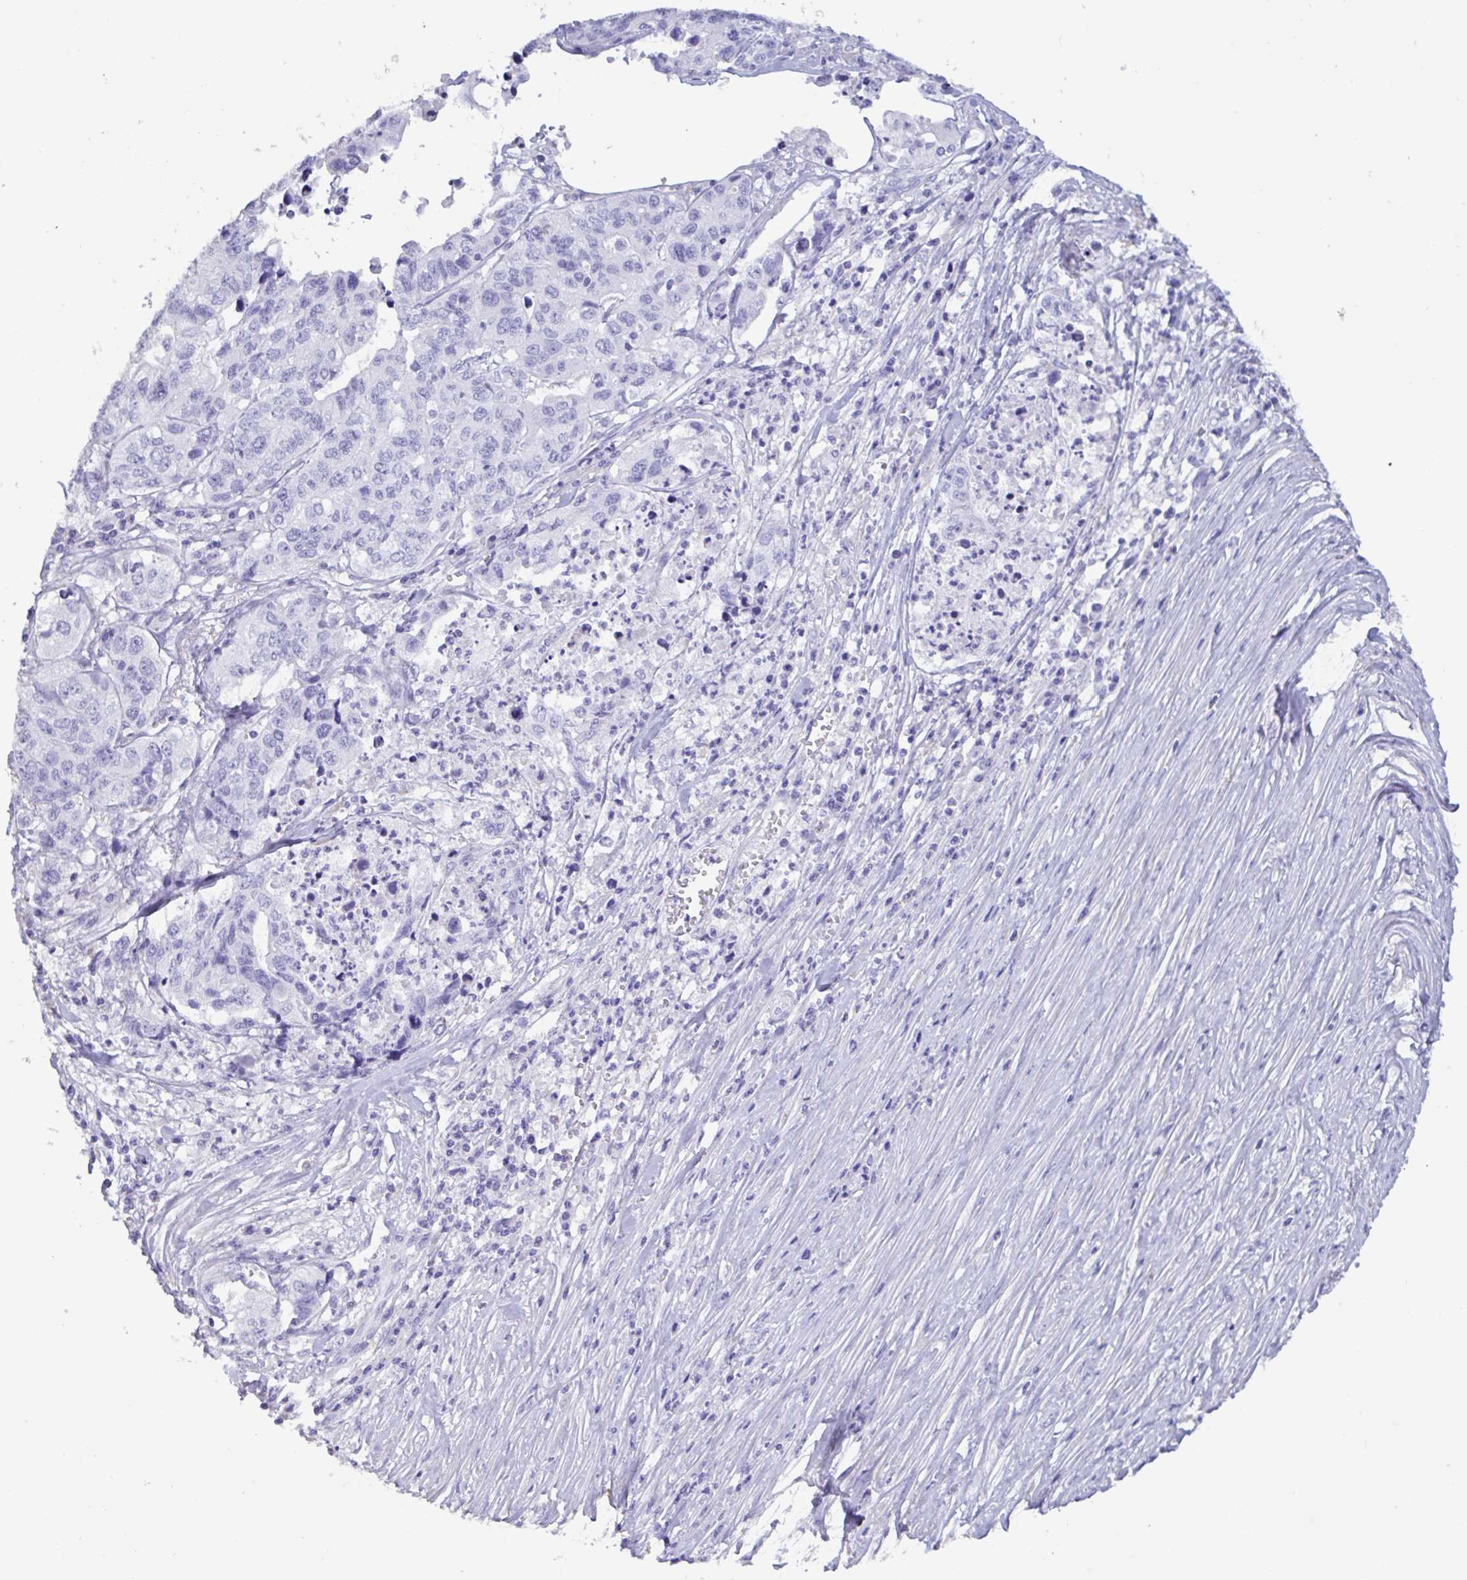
{"staining": {"intensity": "negative", "quantity": "none", "location": "none"}, "tissue": "stomach cancer", "cell_type": "Tumor cells", "image_type": "cancer", "snomed": [{"axis": "morphology", "description": "Adenocarcinoma, NOS"}, {"axis": "topography", "description": "Stomach, upper"}], "caption": "Immunohistochemical staining of stomach cancer (adenocarcinoma) shows no significant expression in tumor cells.", "gene": "TNNC1", "patient": {"sex": "female", "age": 67}}